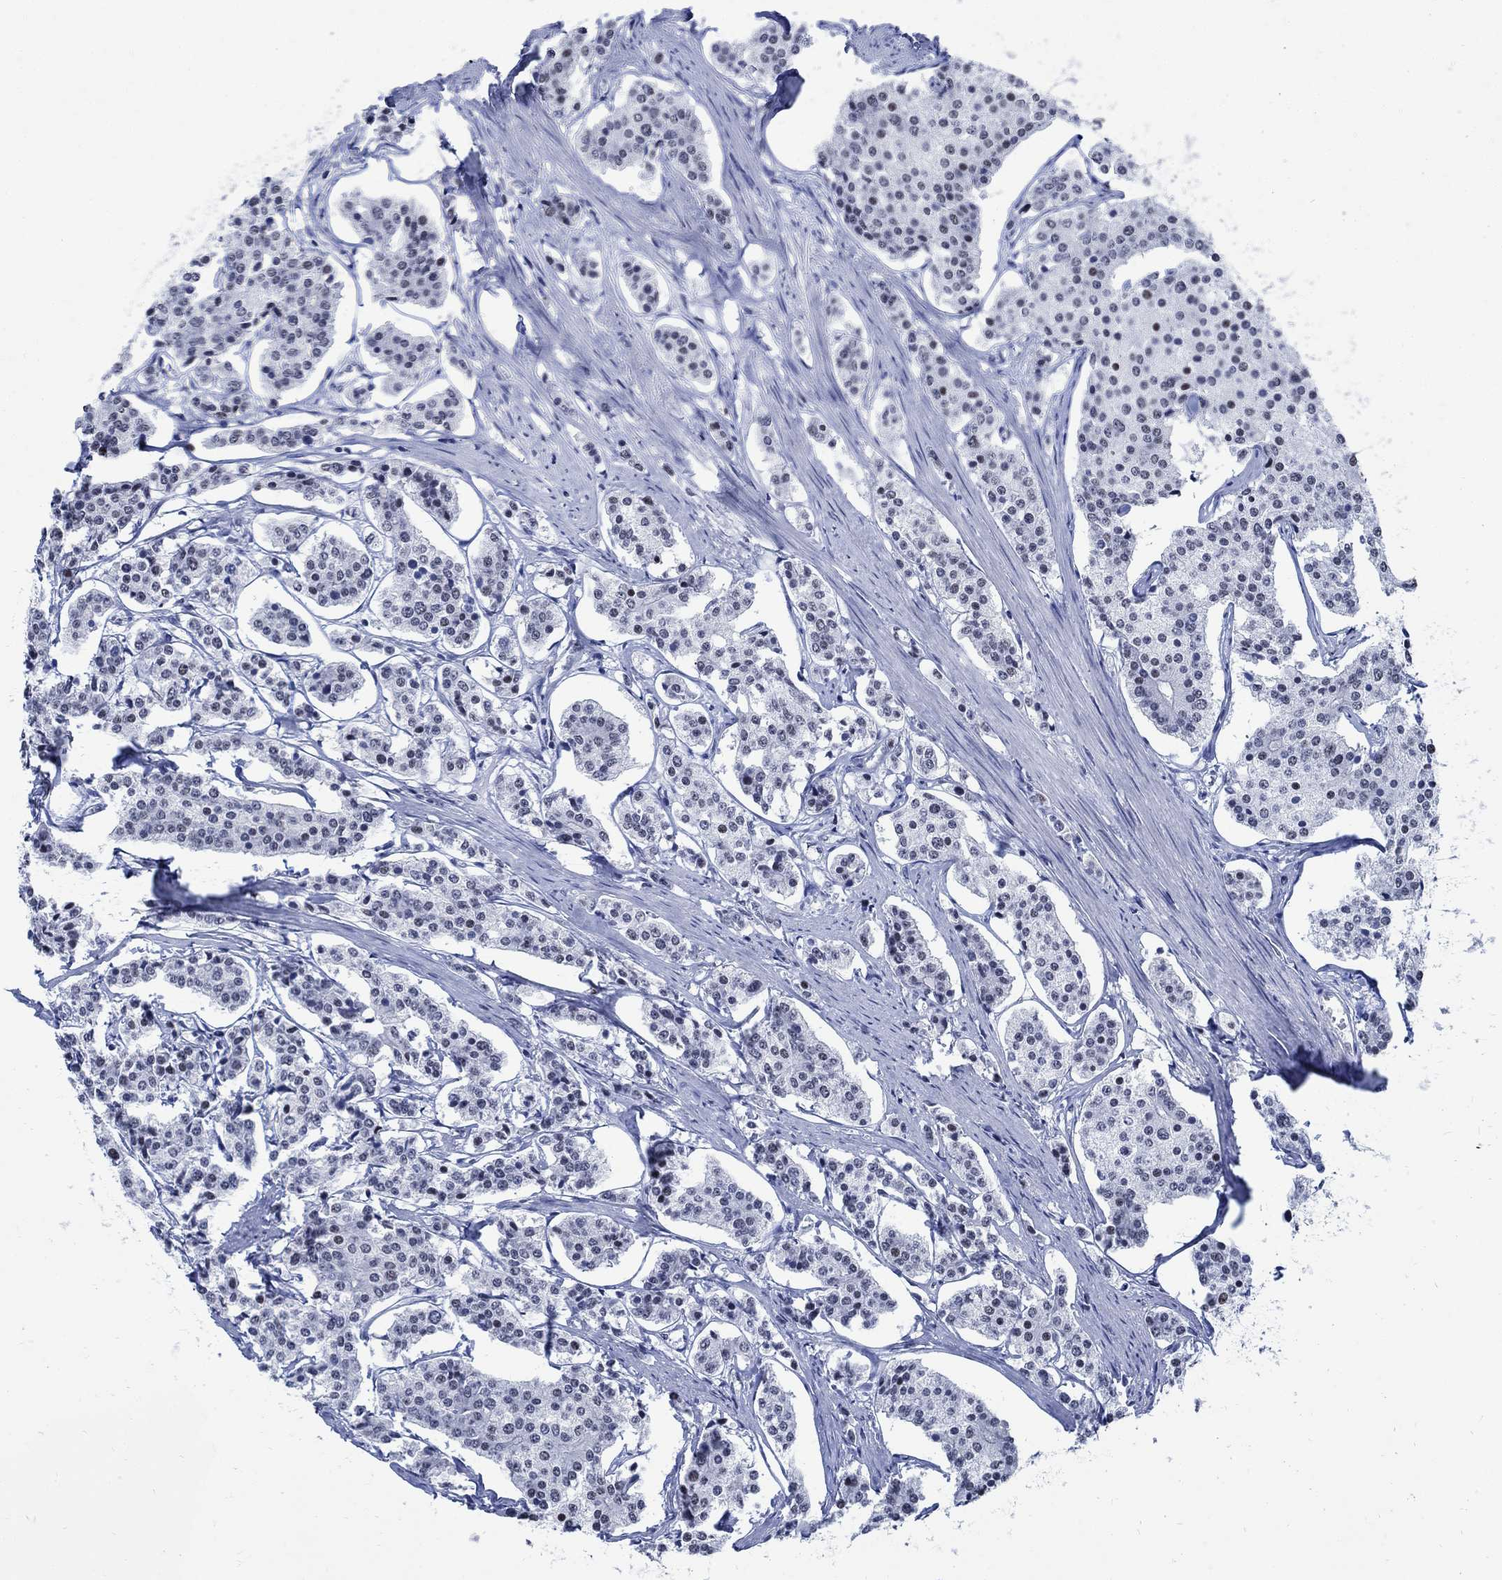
{"staining": {"intensity": "negative", "quantity": "none", "location": "none"}, "tissue": "carcinoid", "cell_type": "Tumor cells", "image_type": "cancer", "snomed": [{"axis": "morphology", "description": "Carcinoid, malignant, NOS"}, {"axis": "topography", "description": "Small intestine"}], "caption": "The image shows no staining of tumor cells in carcinoid. Nuclei are stained in blue.", "gene": "DLK1", "patient": {"sex": "female", "age": 65}}